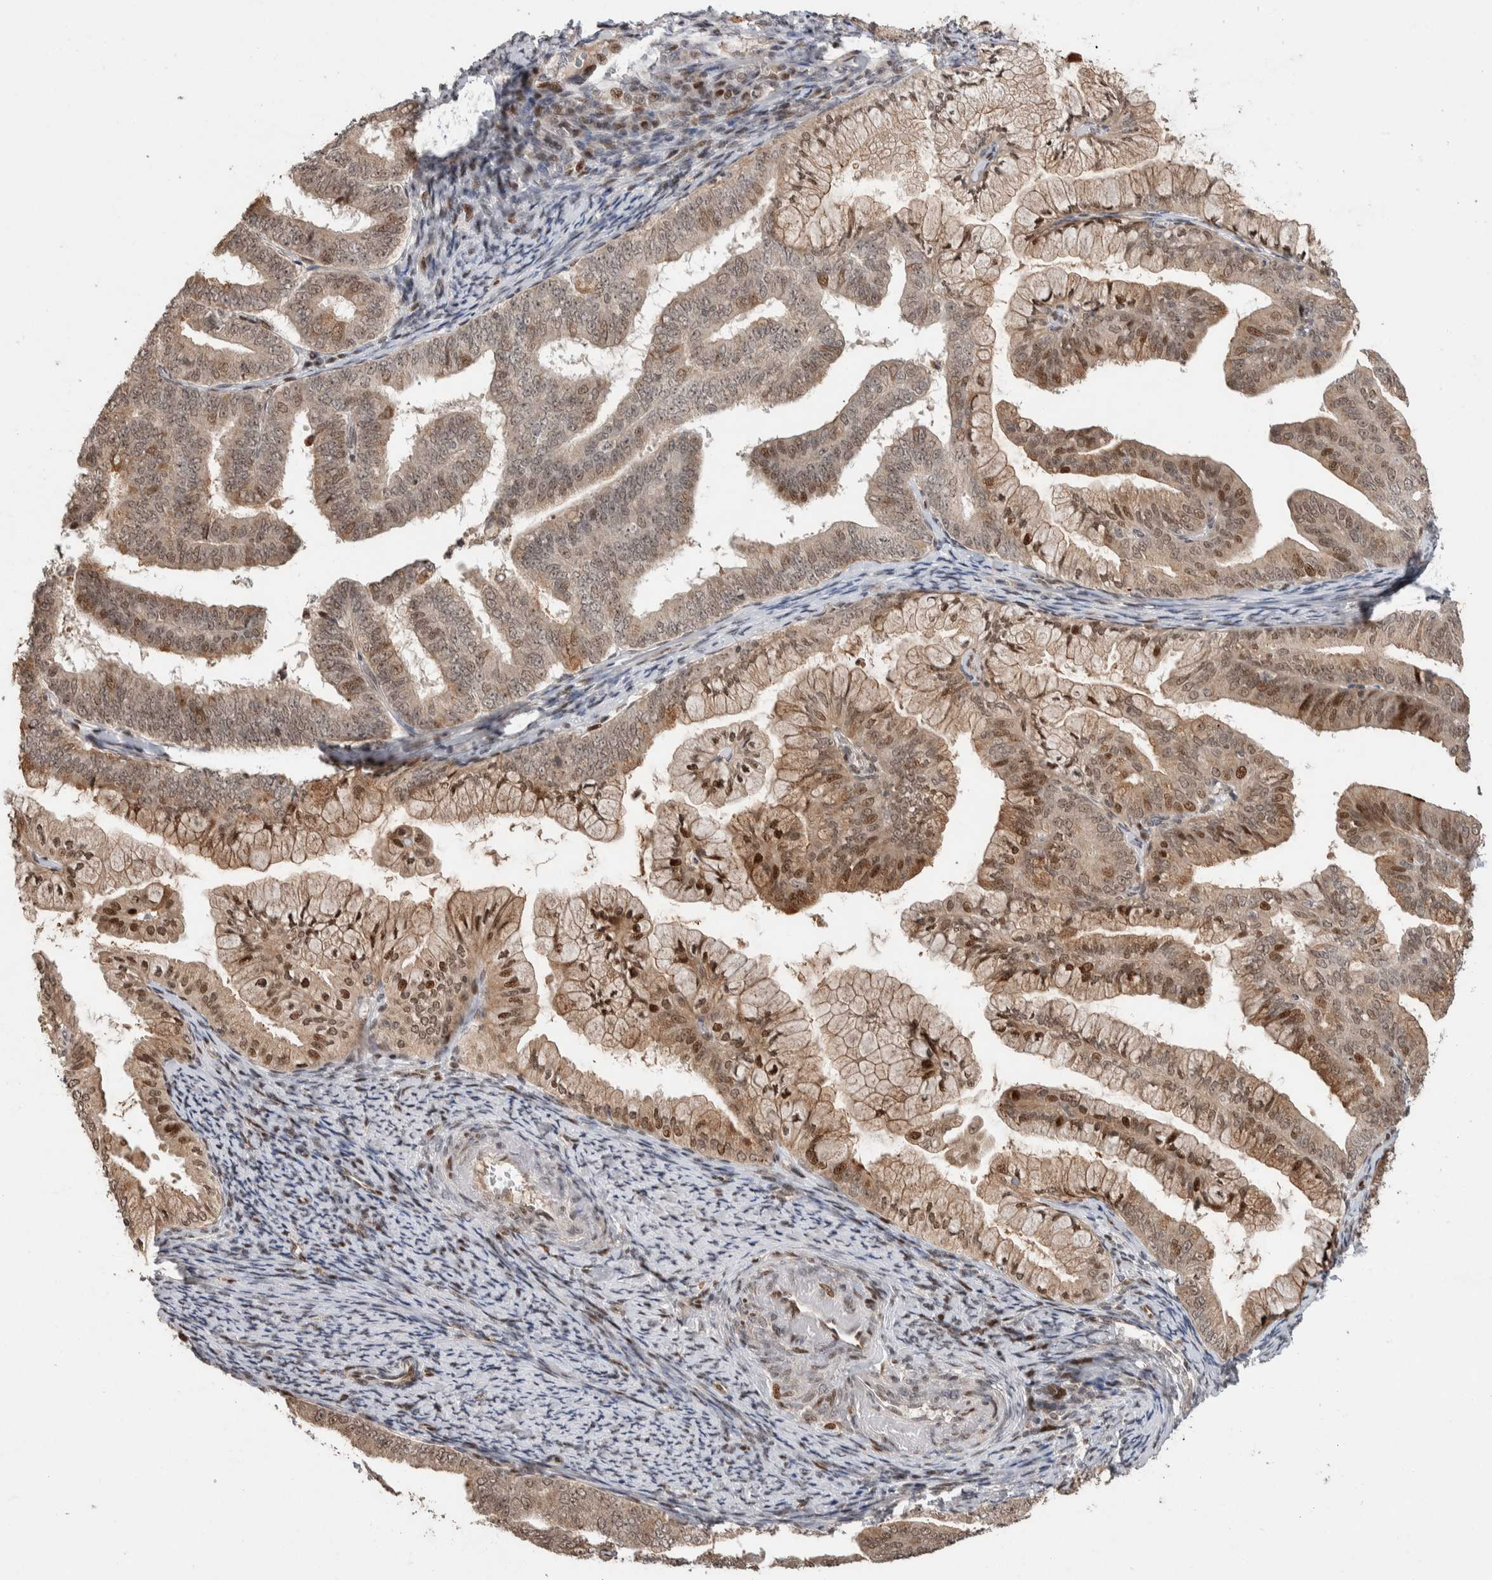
{"staining": {"intensity": "moderate", "quantity": "25%-75%", "location": "nuclear"}, "tissue": "endometrial cancer", "cell_type": "Tumor cells", "image_type": "cancer", "snomed": [{"axis": "morphology", "description": "Adenocarcinoma, NOS"}, {"axis": "topography", "description": "Endometrium"}], "caption": "This is an image of IHC staining of endometrial cancer, which shows moderate expression in the nuclear of tumor cells.", "gene": "ZNF521", "patient": {"sex": "female", "age": 63}}